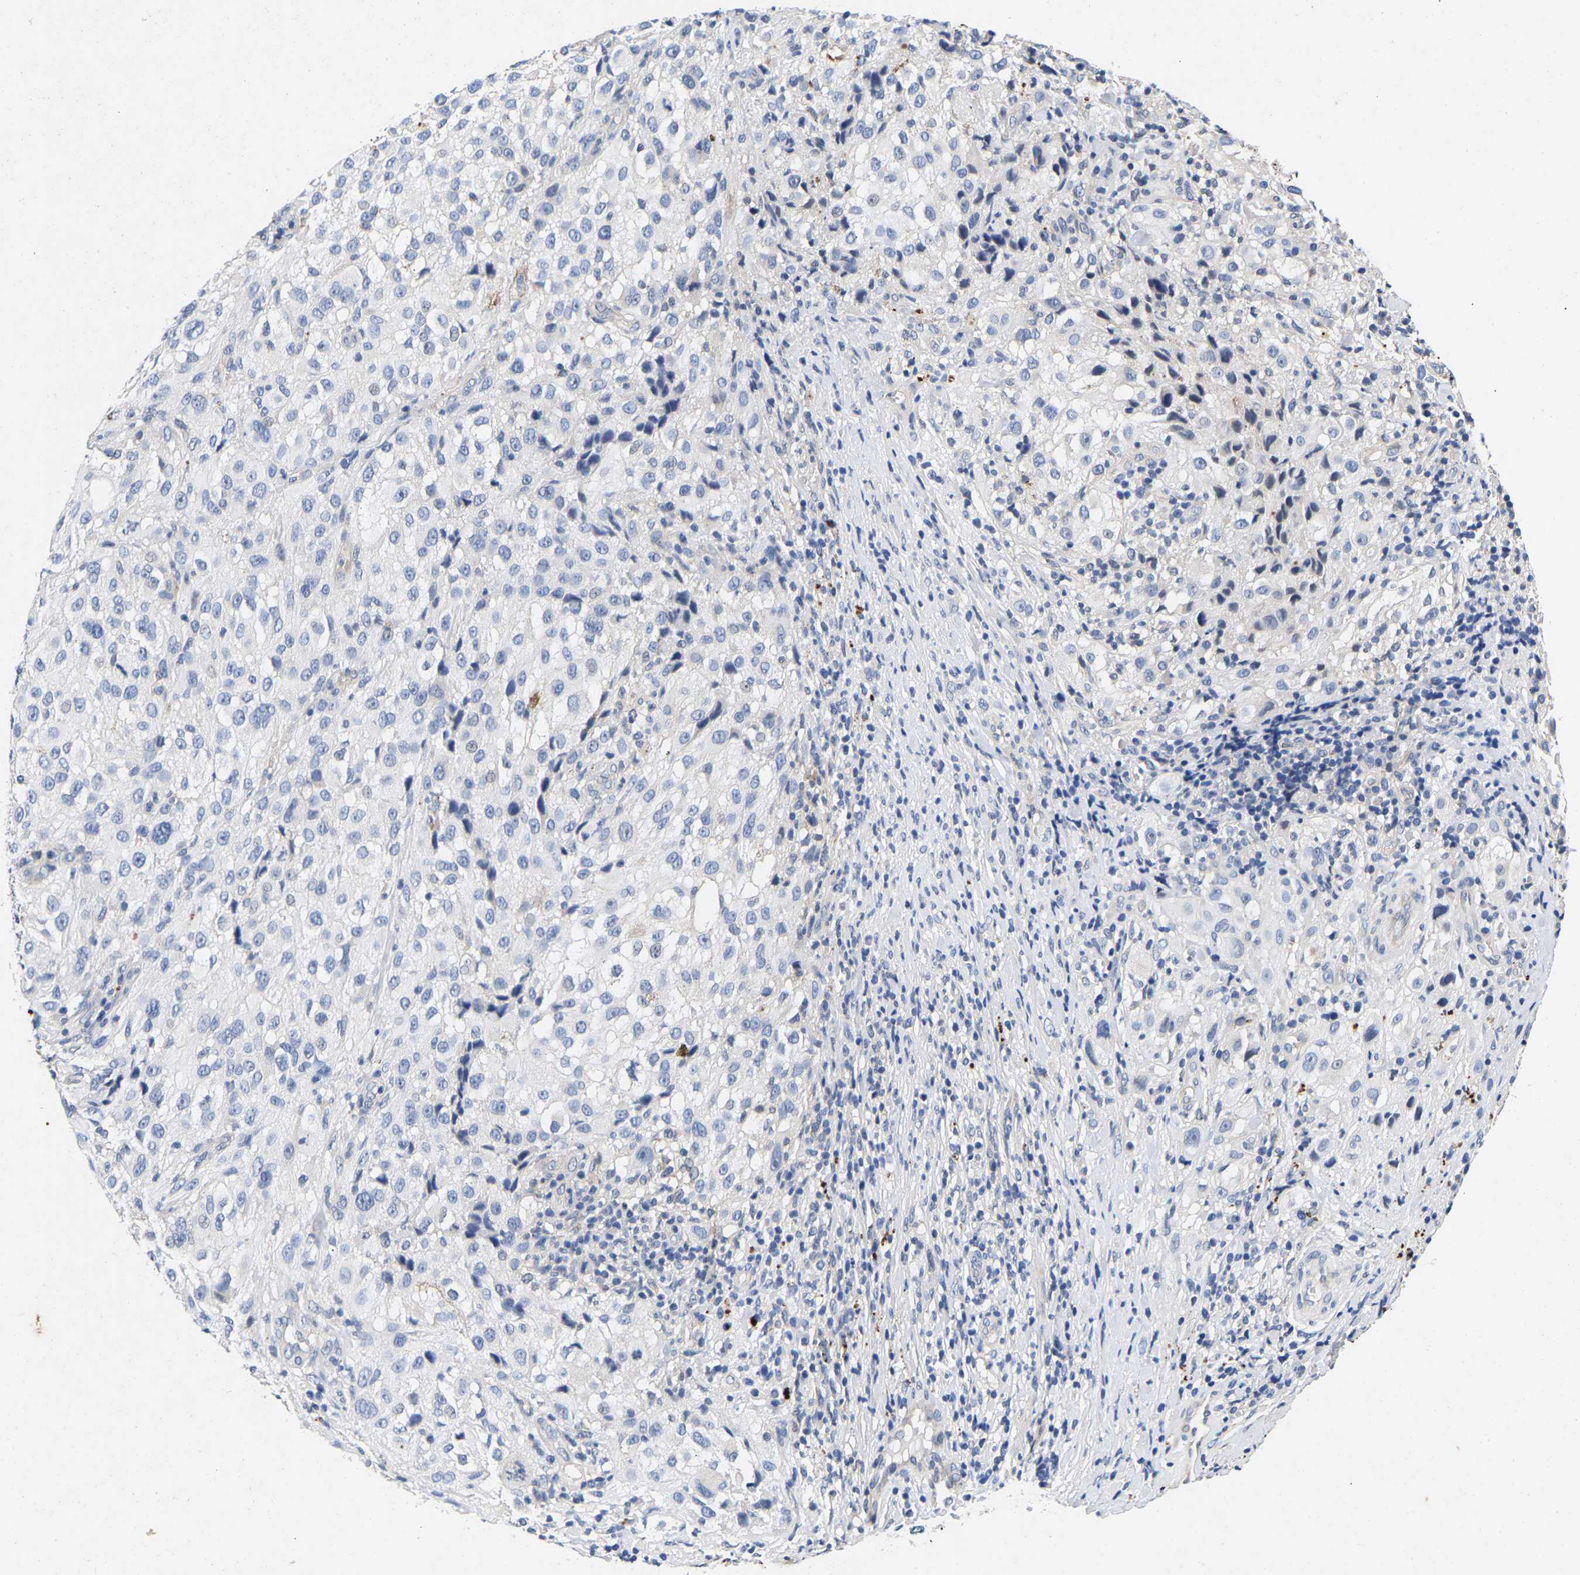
{"staining": {"intensity": "negative", "quantity": "none", "location": "none"}, "tissue": "melanoma", "cell_type": "Tumor cells", "image_type": "cancer", "snomed": [{"axis": "morphology", "description": "Necrosis, NOS"}, {"axis": "morphology", "description": "Malignant melanoma, NOS"}, {"axis": "topography", "description": "Skin"}], "caption": "This is an immunohistochemistry micrograph of melanoma. There is no staining in tumor cells.", "gene": "CCDC6", "patient": {"sex": "female", "age": 87}}